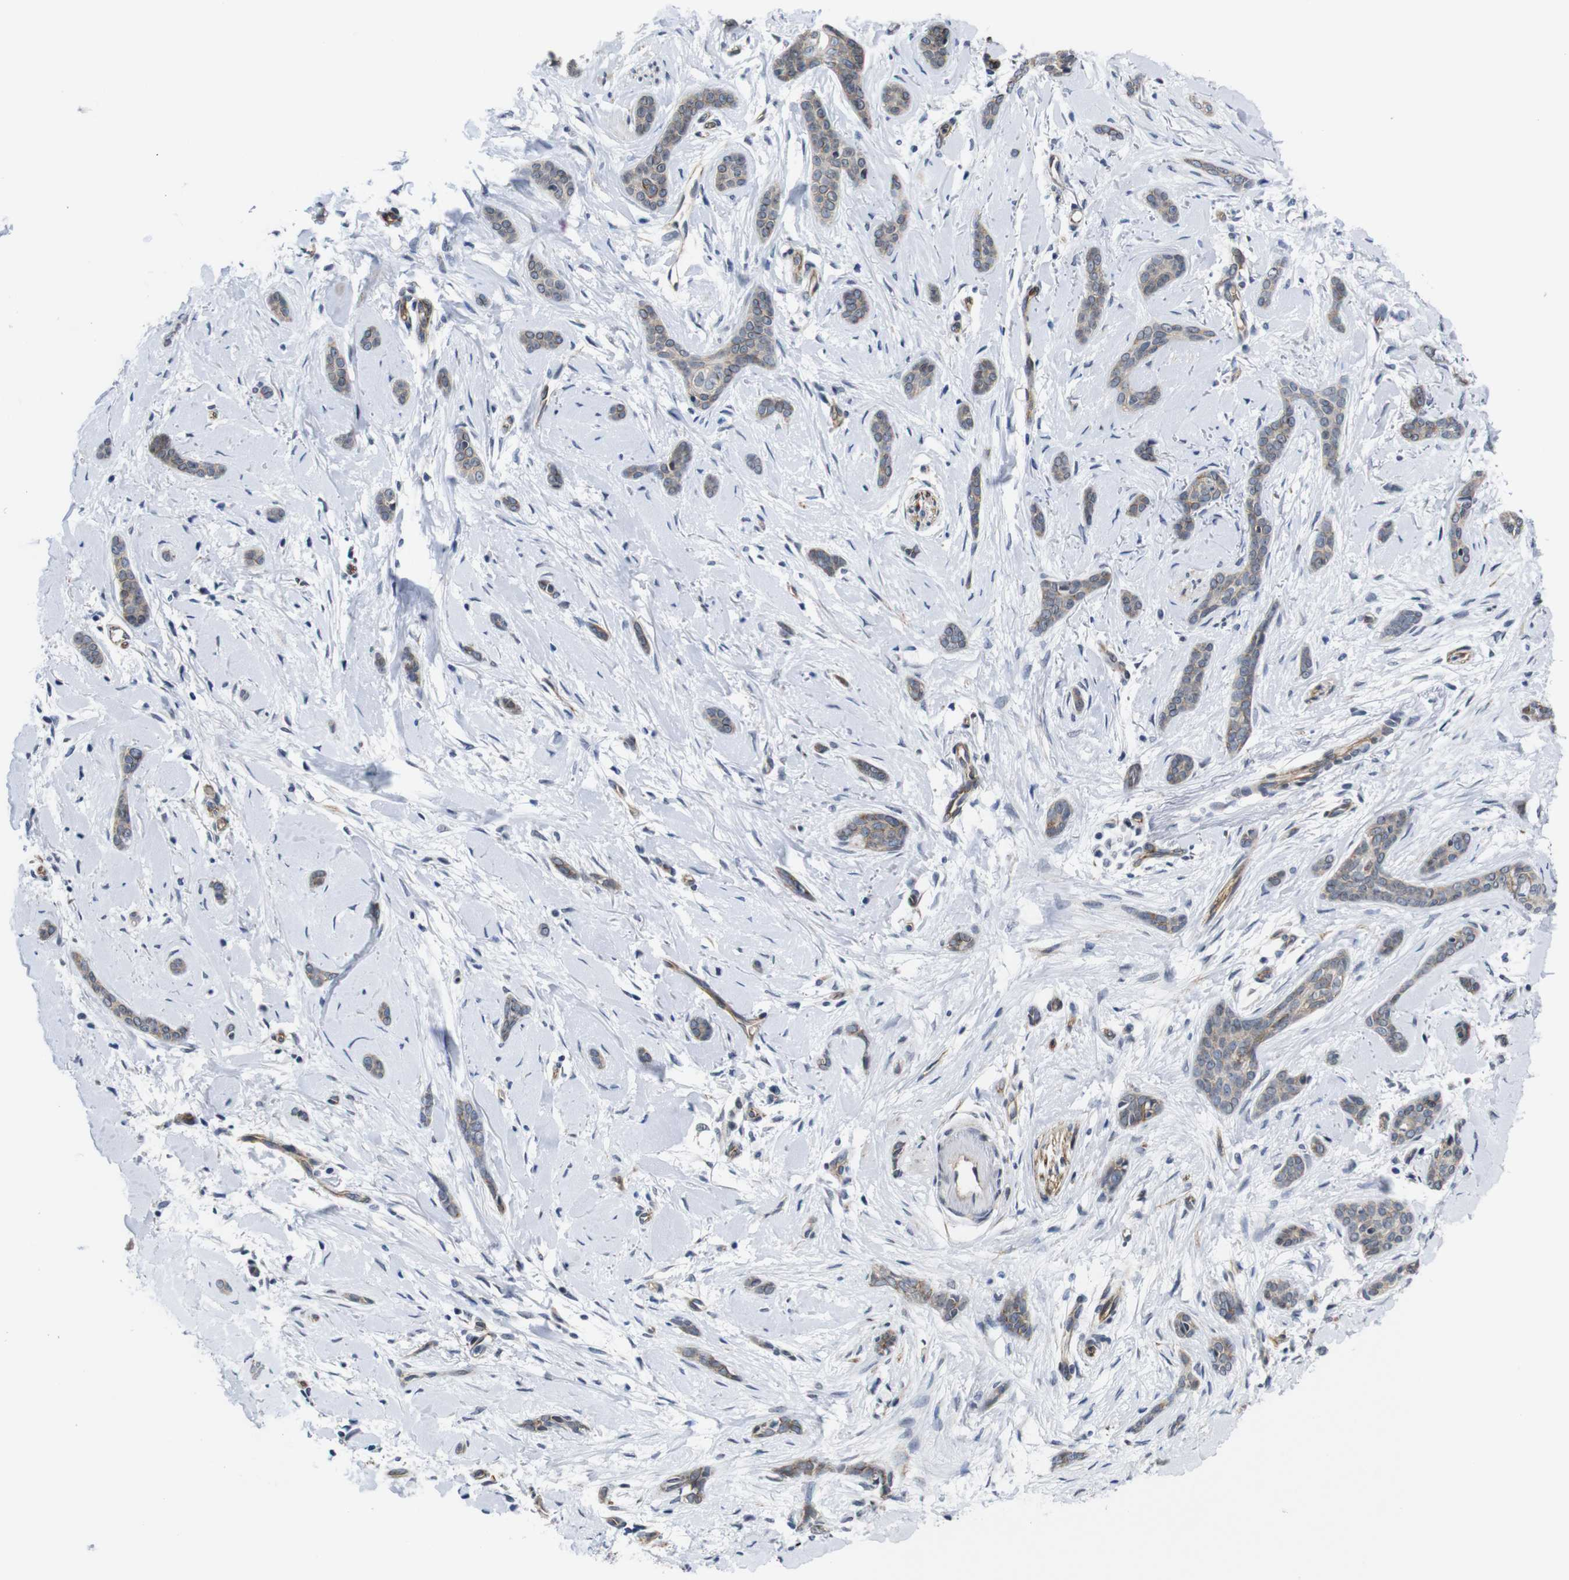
{"staining": {"intensity": "weak", "quantity": ">75%", "location": "cytoplasmic/membranous"}, "tissue": "skin cancer", "cell_type": "Tumor cells", "image_type": "cancer", "snomed": [{"axis": "morphology", "description": "Basal cell carcinoma"}, {"axis": "morphology", "description": "Adnexal tumor, benign"}, {"axis": "topography", "description": "Skin"}], "caption": "Brown immunohistochemical staining in skin cancer (basal cell carcinoma) displays weak cytoplasmic/membranous positivity in approximately >75% of tumor cells.", "gene": "SOCS3", "patient": {"sex": "female", "age": 42}}